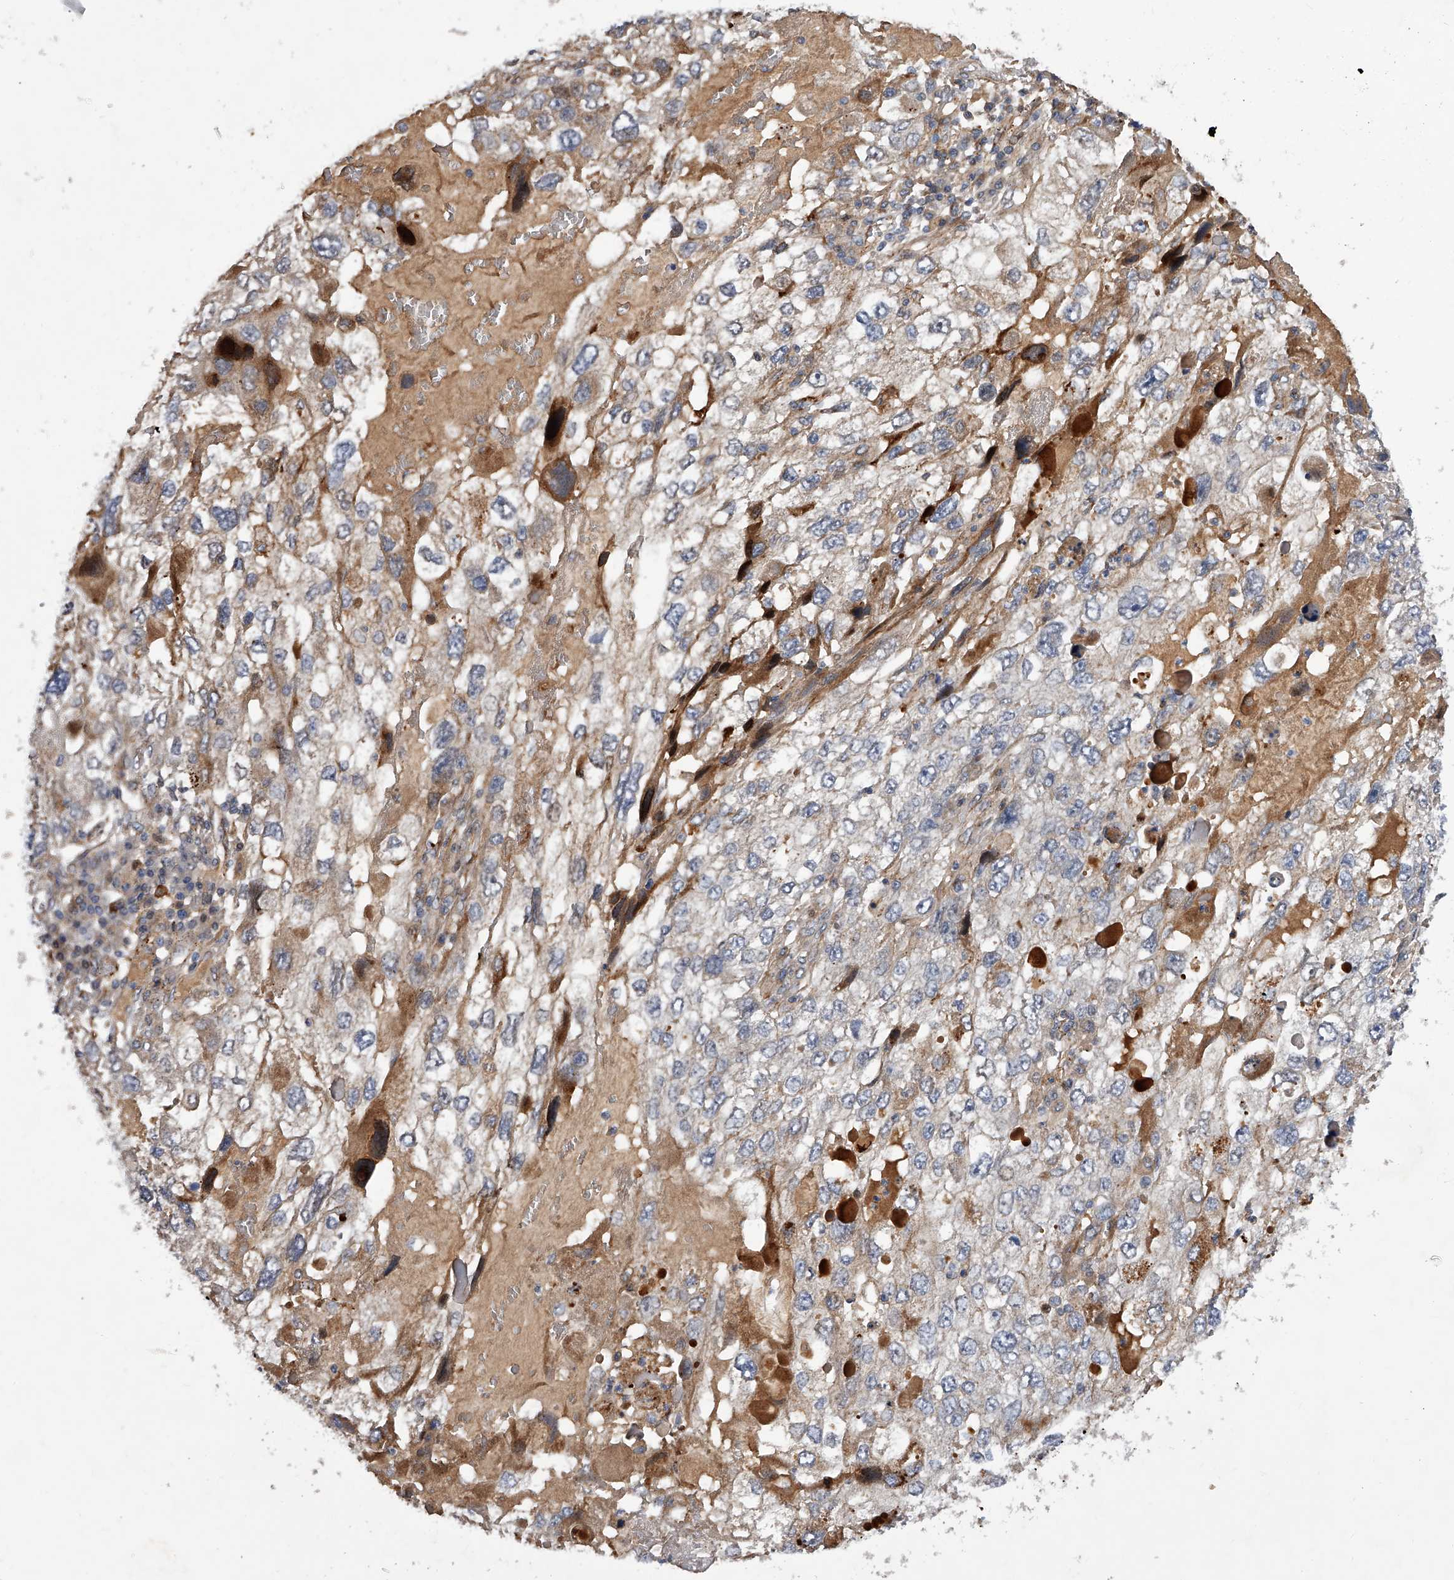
{"staining": {"intensity": "moderate", "quantity": "<25%", "location": "cytoplasmic/membranous"}, "tissue": "endometrial cancer", "cell_type": "Tumor cells", "image_type": "cancer", "snomed": [{"axis": "morphology", "description": "Adenocarcinoma, NOS"}, {"axis": "topography", "description": "Endometrium"}], "caption": "An image of adenocarcinoma (endometrial) stained for a protein displays moderate cytoplasmic/membranous brown staining in tumor cells. The staining was performed using DAB (3,3'-diaminobenzidine), with brown indicating positive protein expression. Nuclei are stained blue with hematoxylin.", "gene": "PDSS2", "patient": {"sex": "female", "age": 49}}